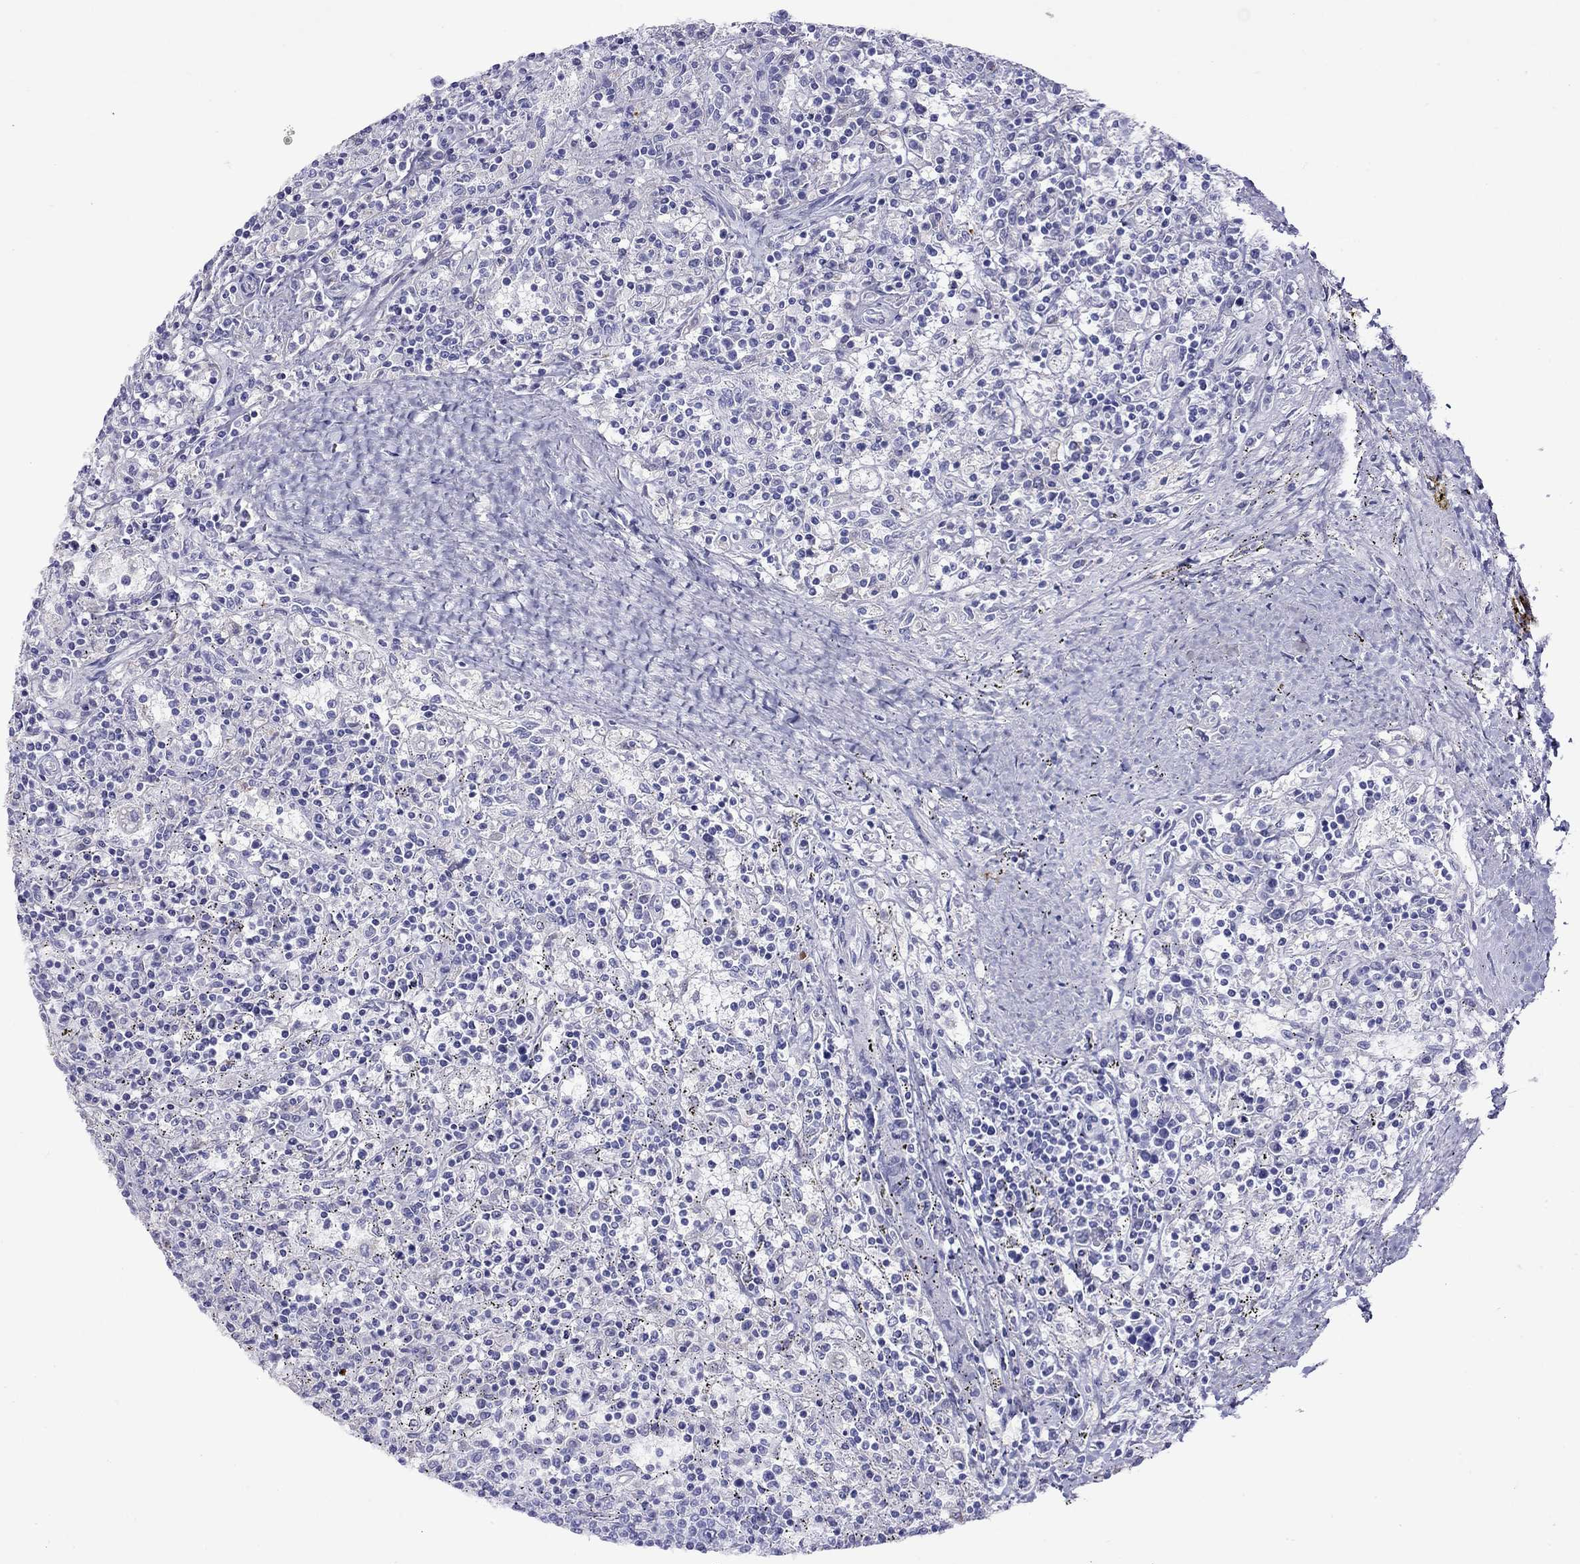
{"staining": {"intensity": "negative", "quantity": "none", "location": "none"}, "tissue": "lymphoma", "cell_type": "Tumor cells", "image_type": "cancer", "snomed": [{"axis": "morphology", "description": "Malignant lymphoma, non-Hodgkin's type, Low grade"}, {"axis": "topography", "description": "Spleen"}], "caption": "The photomicrograph exhibits no staining of tumor cells in lymphoma.", "gene": "SLC30A8", "patient": {"sex": "male", "age": 62}}